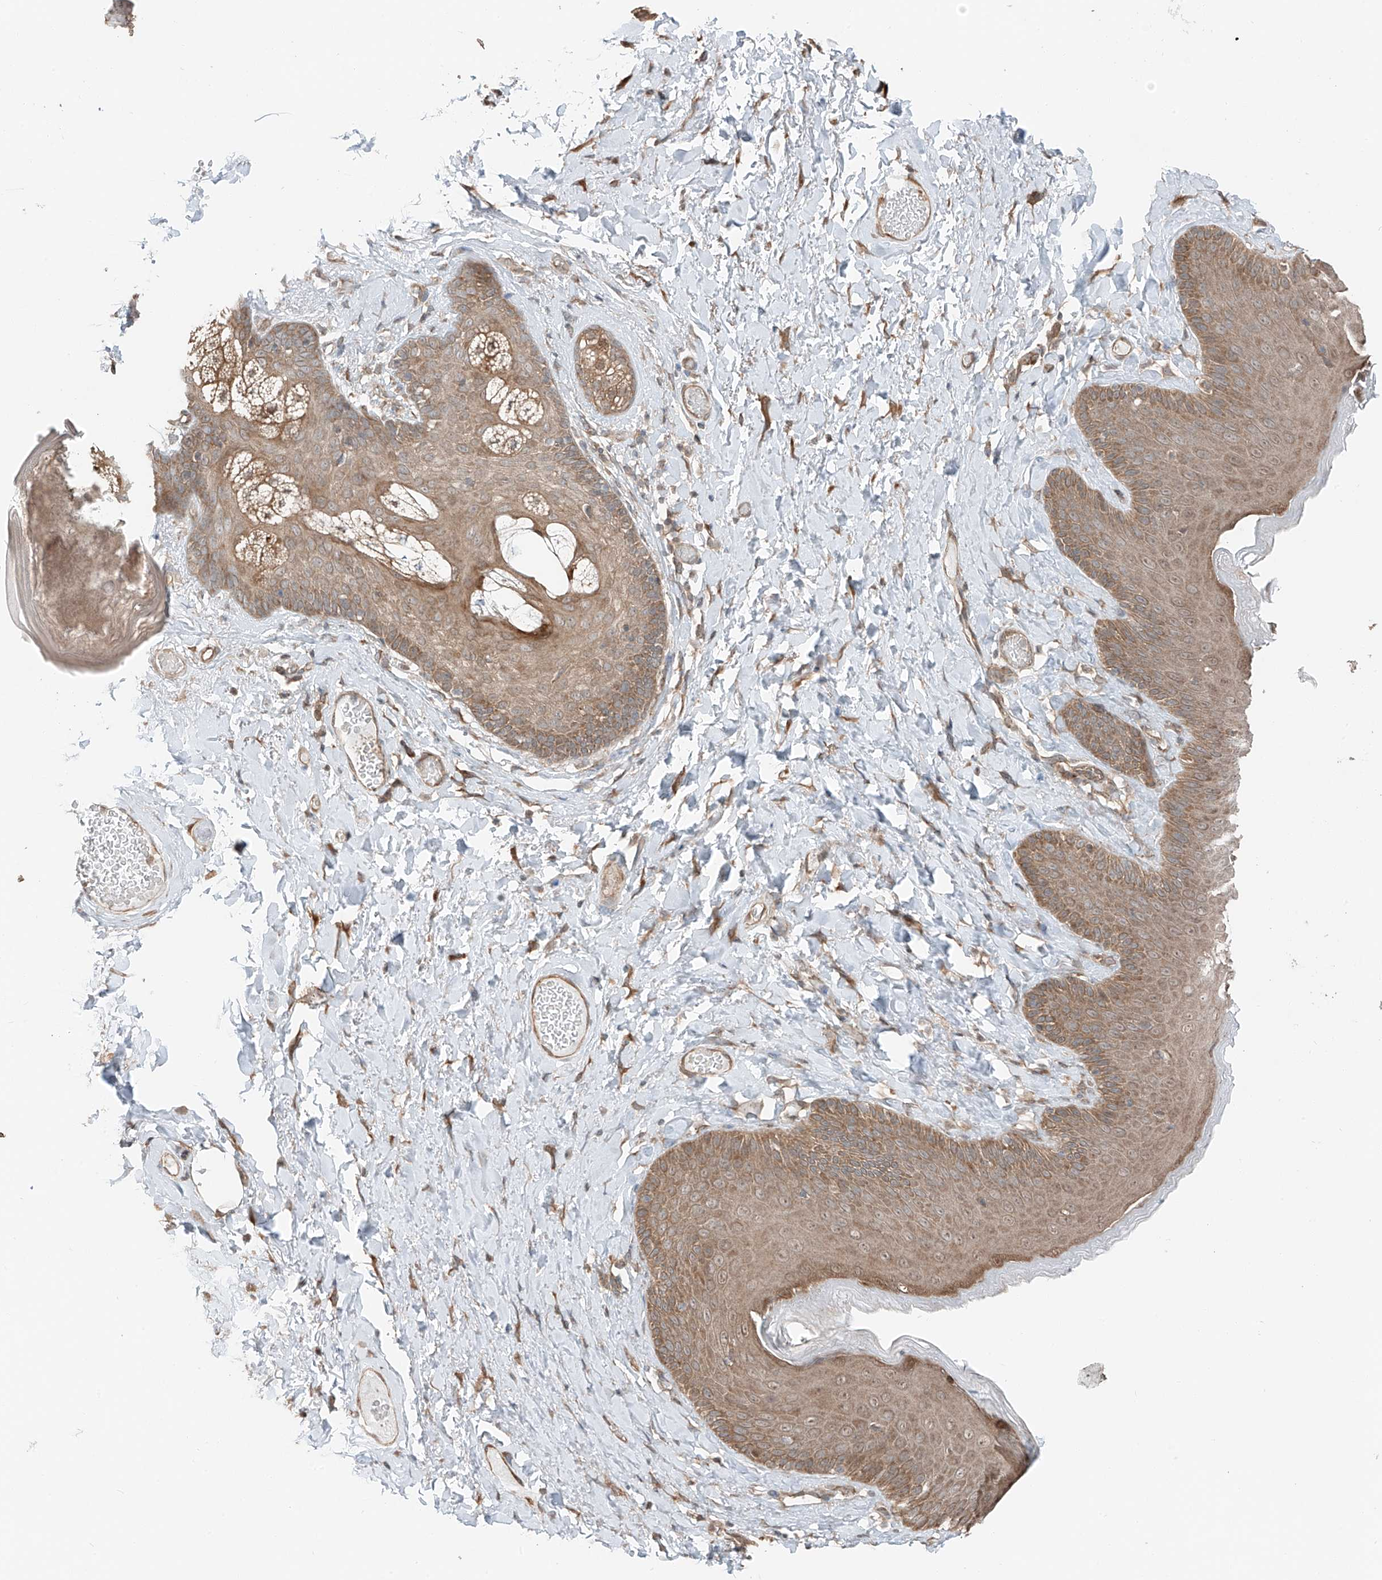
{"staining": {"intensity": "moderate", "quantity": ">75%", "location": "cytoplasmic/membranous"}, "tissue": "skin", "cell_type": "Epidermal cells", "image_type": "normal", "snomed": [{"axis": "morphology", "description": "Normal tissue, NOS"}, {"axis": "topography", "description": "Anal"}], "caption": "High-power microscopy captured an immunohistochemistry (IHC) photomicrograph of normal skin, revealing moderate cytoplasmic/membranous positivity in approximately >75% of epidermal cells. Nuclei are stained in blue.", "gene": "CEP162", "patient": {"sex": "male", "age": 69}}